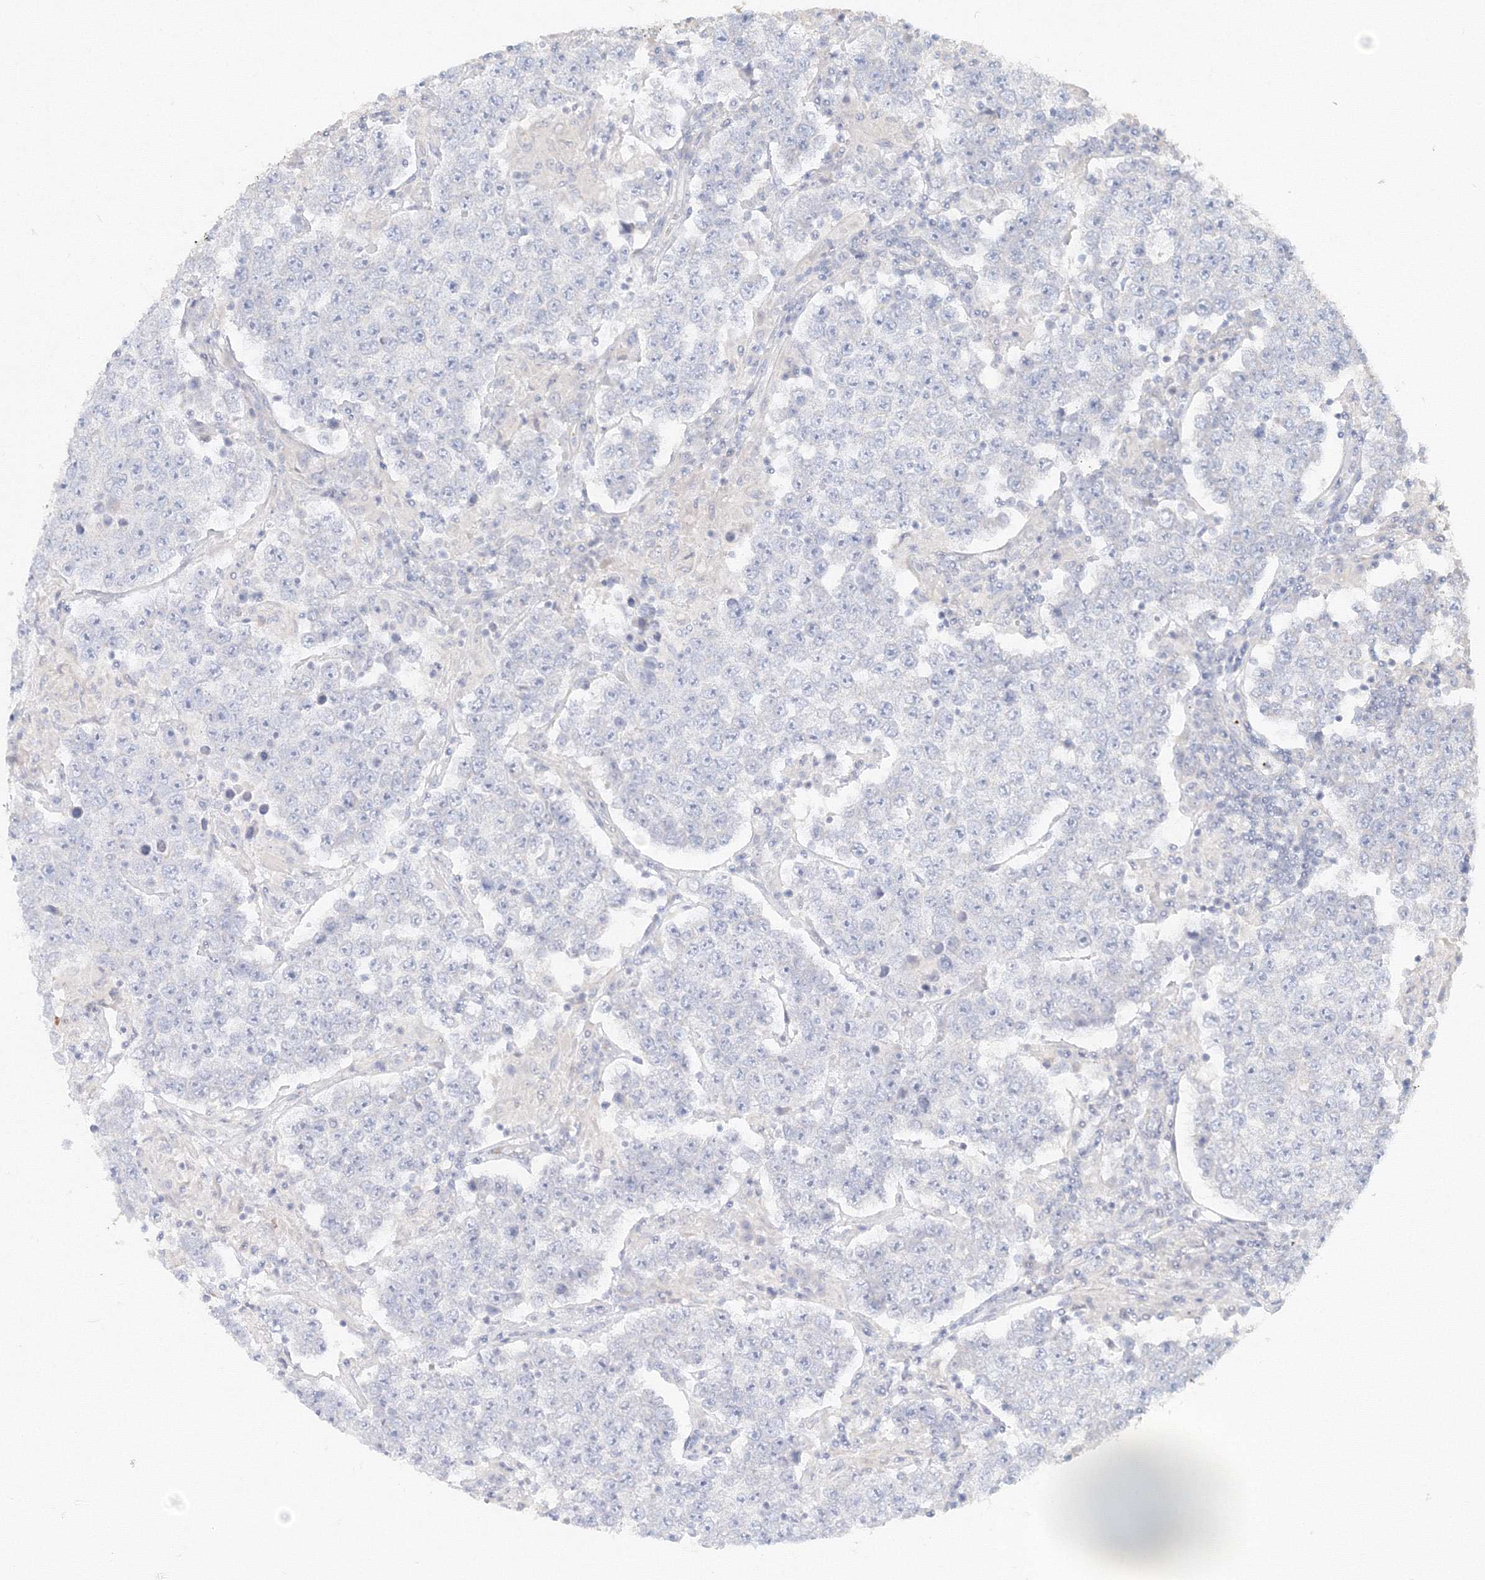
{"staining": {"intensity": "negative", "quantity": "none", "location": "none"}, "tissue": "testis cancer", "cell_type": "Tumor cells", "image_type": "cancer", "snomed": [{"axis": "morphology", "description": "Normal tissue, NOS"}, {"axis": "morphology", "description": "Urothelial carcinoma, High grade"}, {"axis": "morphology", "description": "Seminoma, NOS"}, {"axis": "morphology", "description": "Carcinoma, Embryonal, NOS"}, {"axis": "topography", "description": "Urinary bladder"}, {"axis": "topography", "description": "Testis"}], "caption": "This photomicrograph is of testis cancer (seminoma) stained with immunohistochemistry to label a protein in brown with the nuclei are counter-stained blue. There is no positivity in tumor cells. (Brightfield microscopy of DAB immunohistochemistry at high magnification).", "gene": "MMRN1", "patient": {"sex": "male", "age": 41}}